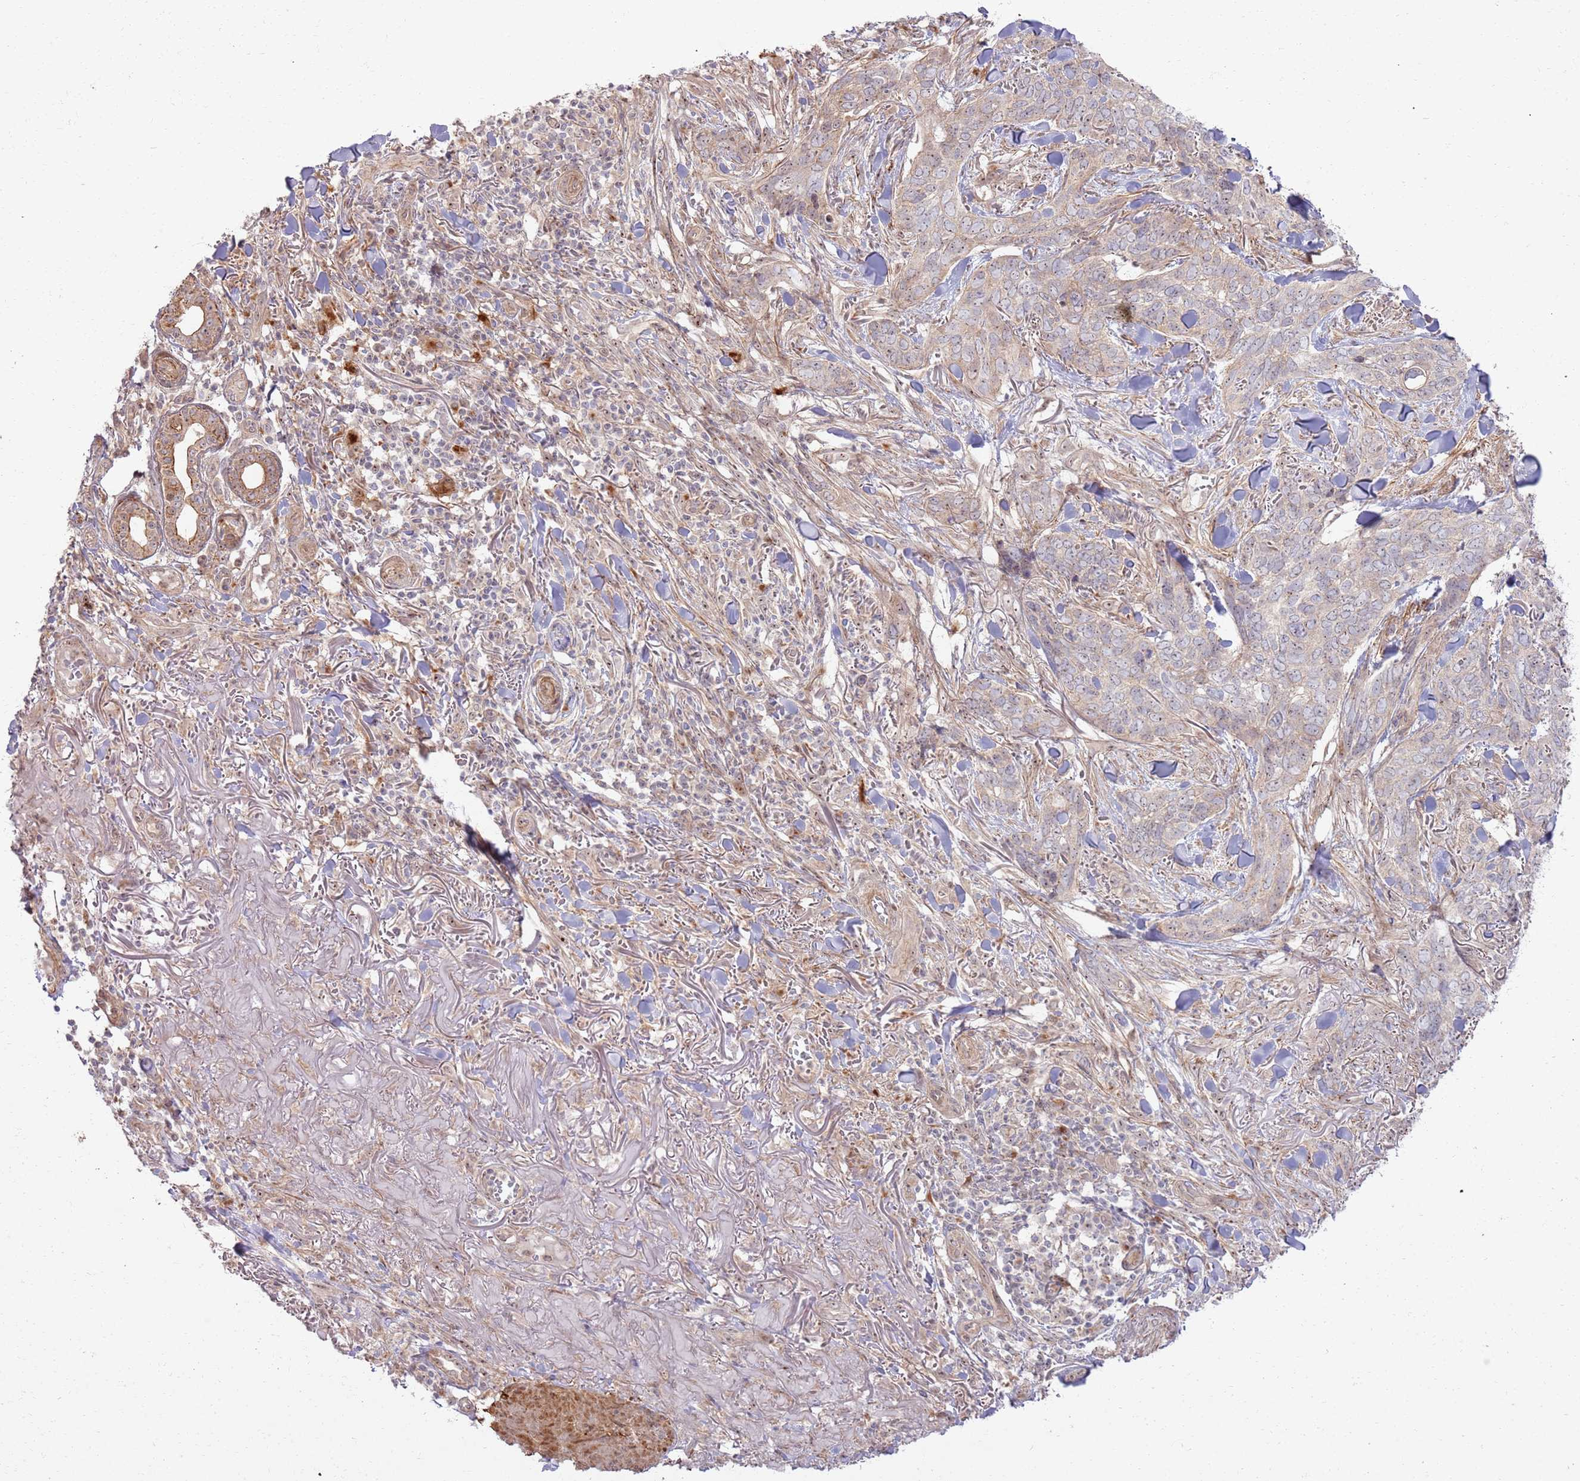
{"staining": {"intensity": "weak", "quantity": "<25%", "location": "nuclear"}, "tissue": "skin cancer", "cell_type": "Tumor cells", "image_type": "cancer", "snomed": [{"axis": "morphology", "description": "Basal cell carcinoma"}, {"axis": "topography", "description": "Skin"}], "caption": "Tumor cells show no significant staining in skin basal cell carcinoma. Brightfield microscopy of IHC stained with DAB (3,3'-diaminobenzidine) (brown) and hematoxylin (blue), captured at high magnification.", "gene": "CNPY1", "patient": {"sex": "male", "age": 86}}